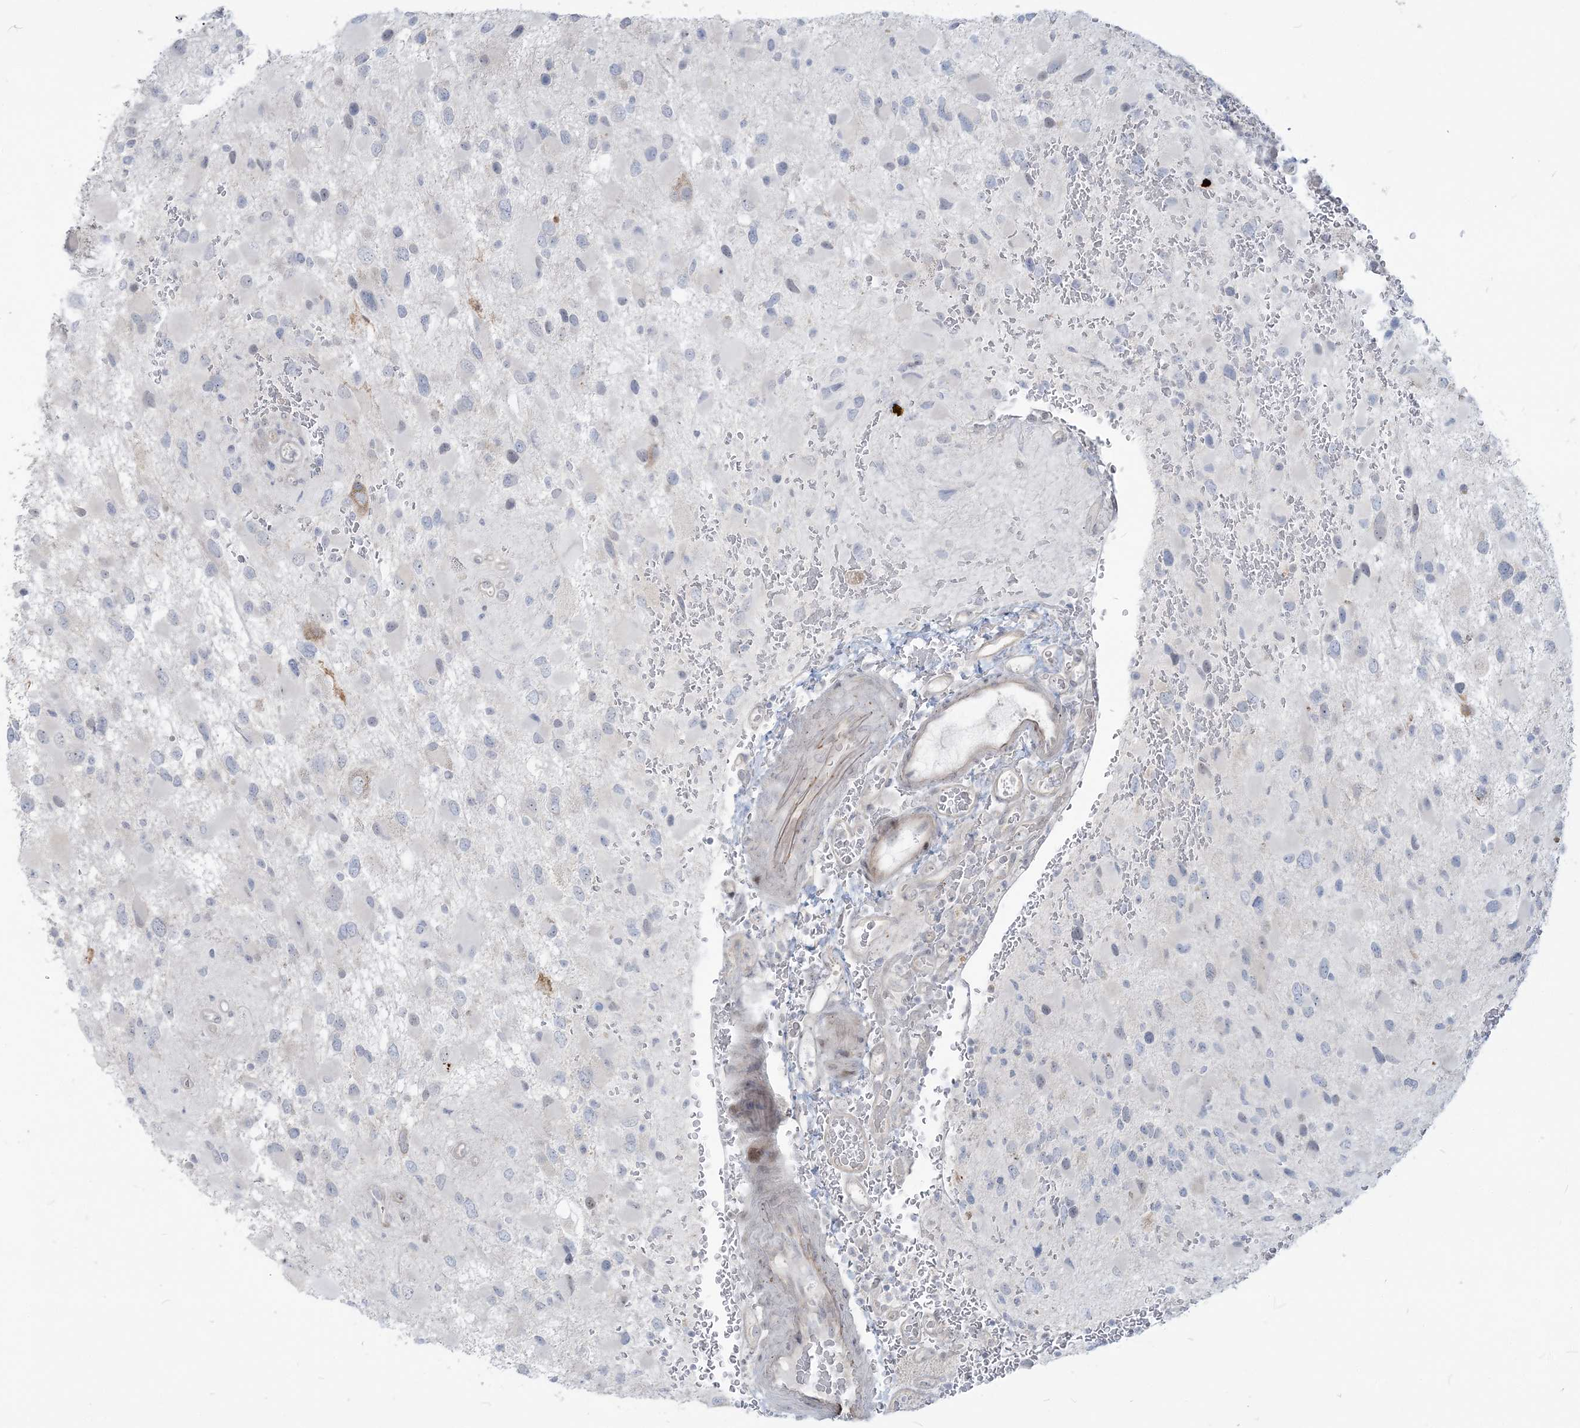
{"staining": {"intensity": "negative", "quantity": "none", "location": "none"}, "tissue": "glioma", "cell_type": "Tumor cells", "image_type": "cancer", "snomed": [{"axis": "morphology", "description": "Glioma, malignant, High grade"}, {"axis": "topography", "description": "Brain"}], "caption": "This photomicrograph is of glioma stained with IHC to label a protein in brown with the nuclei are counter-stained blue. There is no staining in tumor cells.", "gene": "SDAD1", "patient": {"sex": "male", "age": 53}}